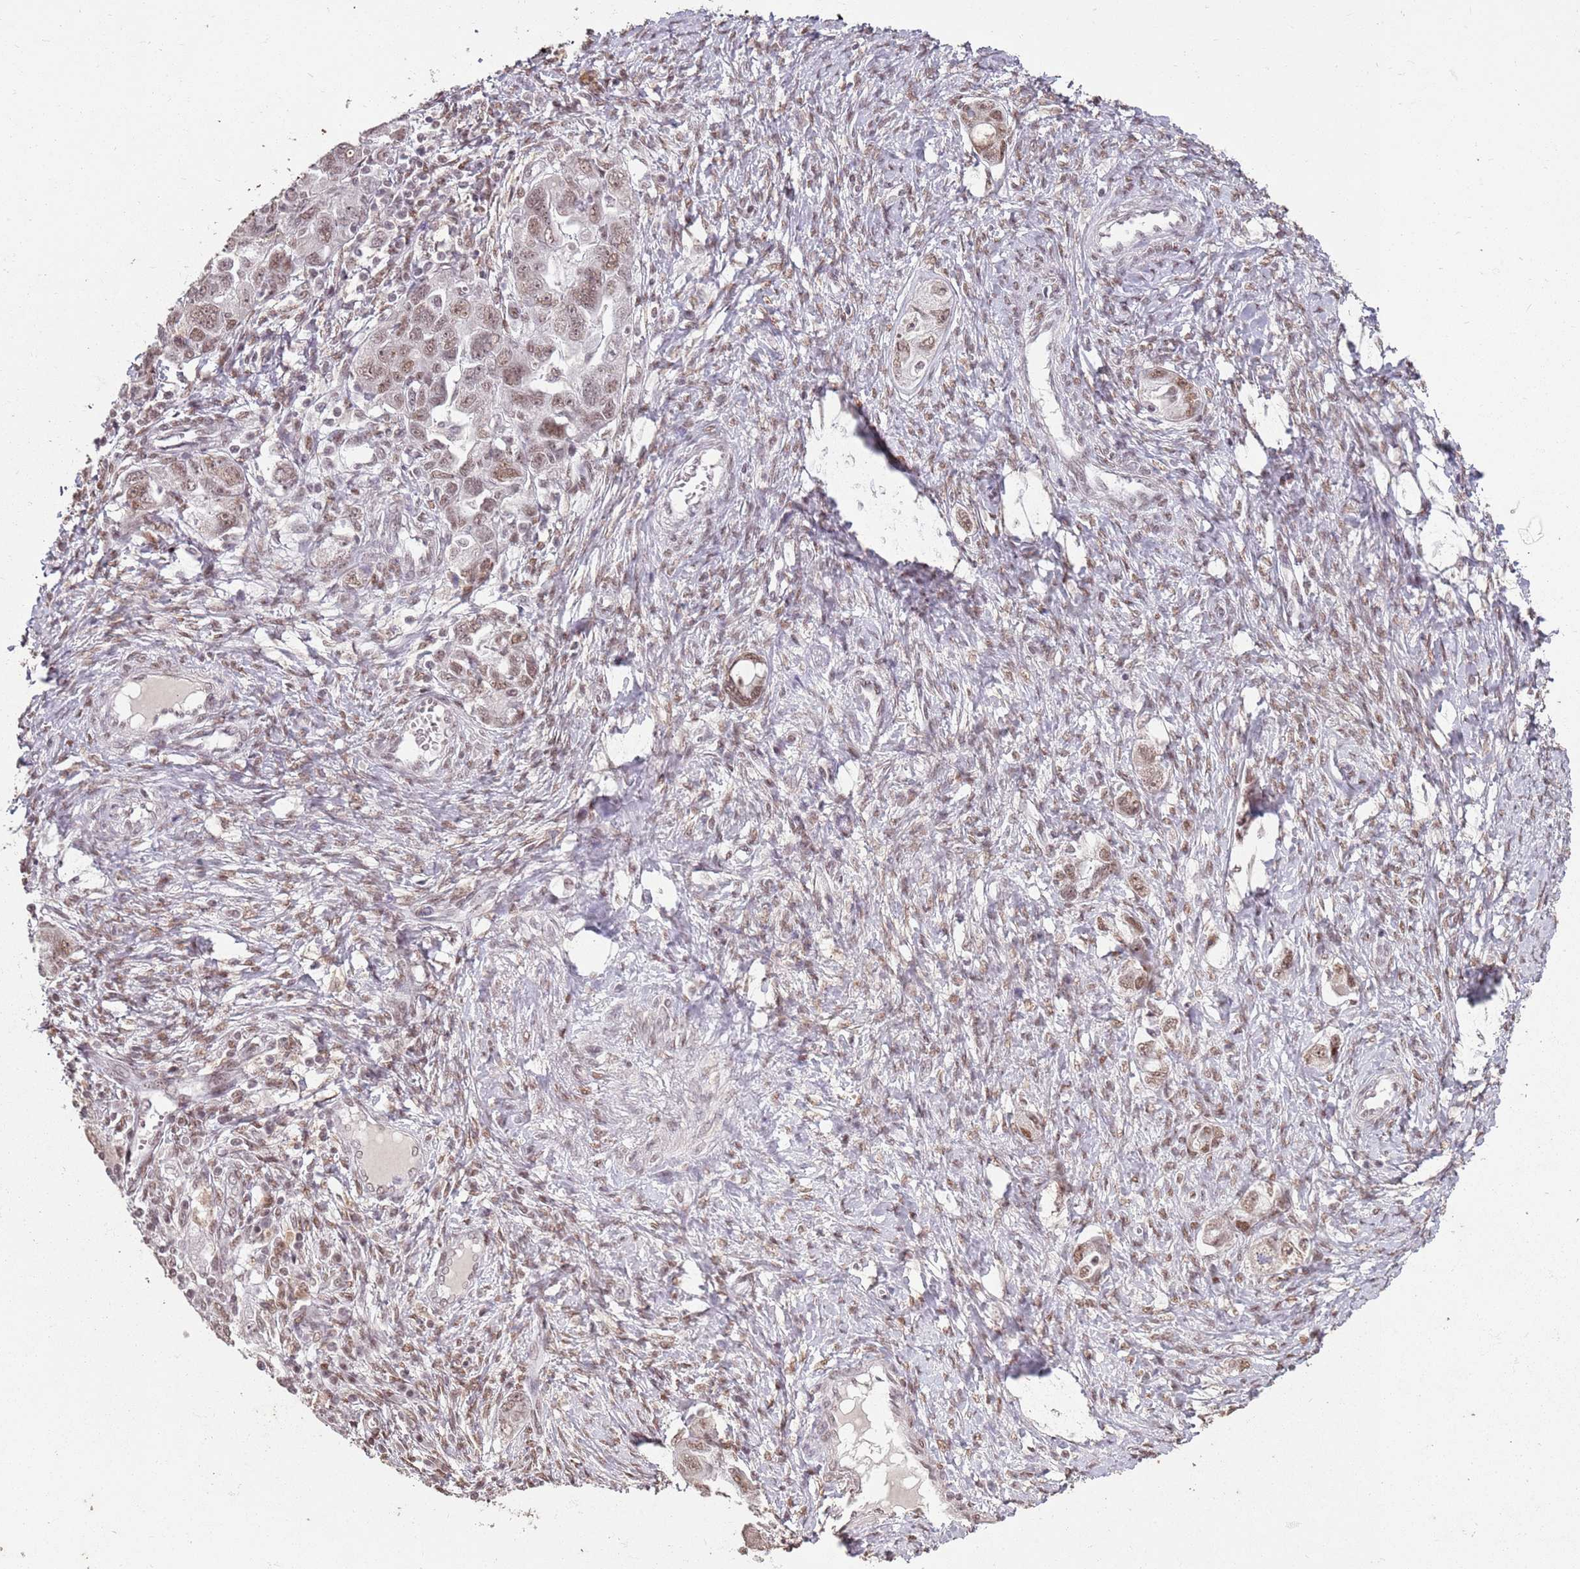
{"staining": {"intensity": "weak", "quantity": ">75%", "location": "nuclear"}, "tissue": "ovarian cancer", "cell_type": "Tumor cells", "image_type": "cancer", "snomed": [{"axis": "morphology", "description": "Carcinoma, NOS"}, {"axis": "morphology", "description": "Cystadenocarcinoma, serous, NOS"}, {"axis": "topography", "description": "Ovary"}], "caption": "Human carcinoma (ovarian) stained with a brown dye reveals weak nuclear positive positivity in approximately >75% of tumor cells.", "gene": "ARL14EP", "patient": {"sex": "female", "age": 69}}